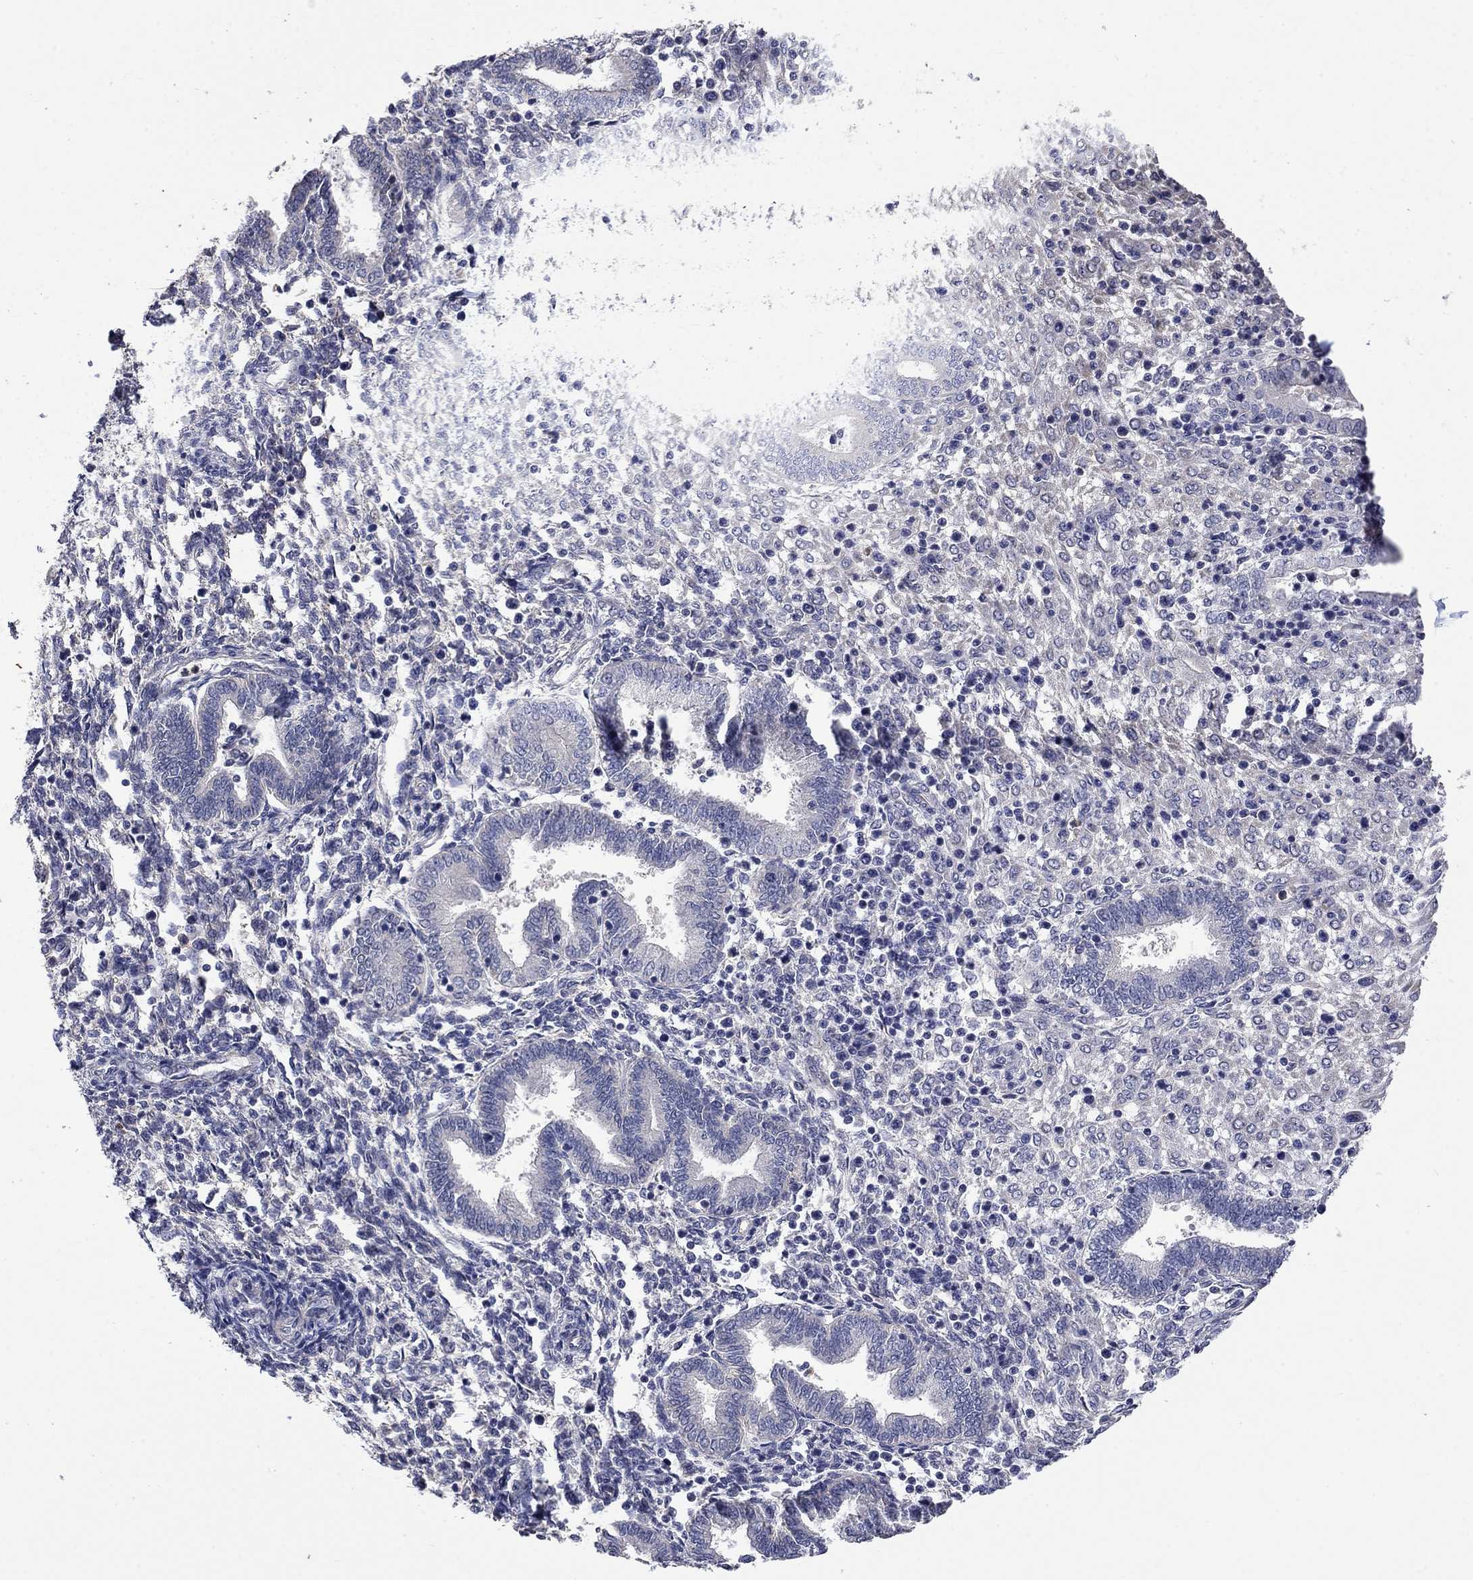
{"staining": {"intensity": "negative", "quantity": "none", "location": "none"}, "tissue": "endometrium", "cell_type": "Cells in endometrial stroma", "image_type": "normal", "snomed": [{"axis": "morphology", "description": "Normal tissue, NOS"}, {"axis": "topography", "description": "Endometrium"}], "caption": "Immunohistochemistry (IHC) micrograph of normal human endometrium stained for a protein (brown), which exhibits no expression in cells in endometrial stroma.", "gene": "CAMKK2", "patient": {"sex": "female", "age": 42}}